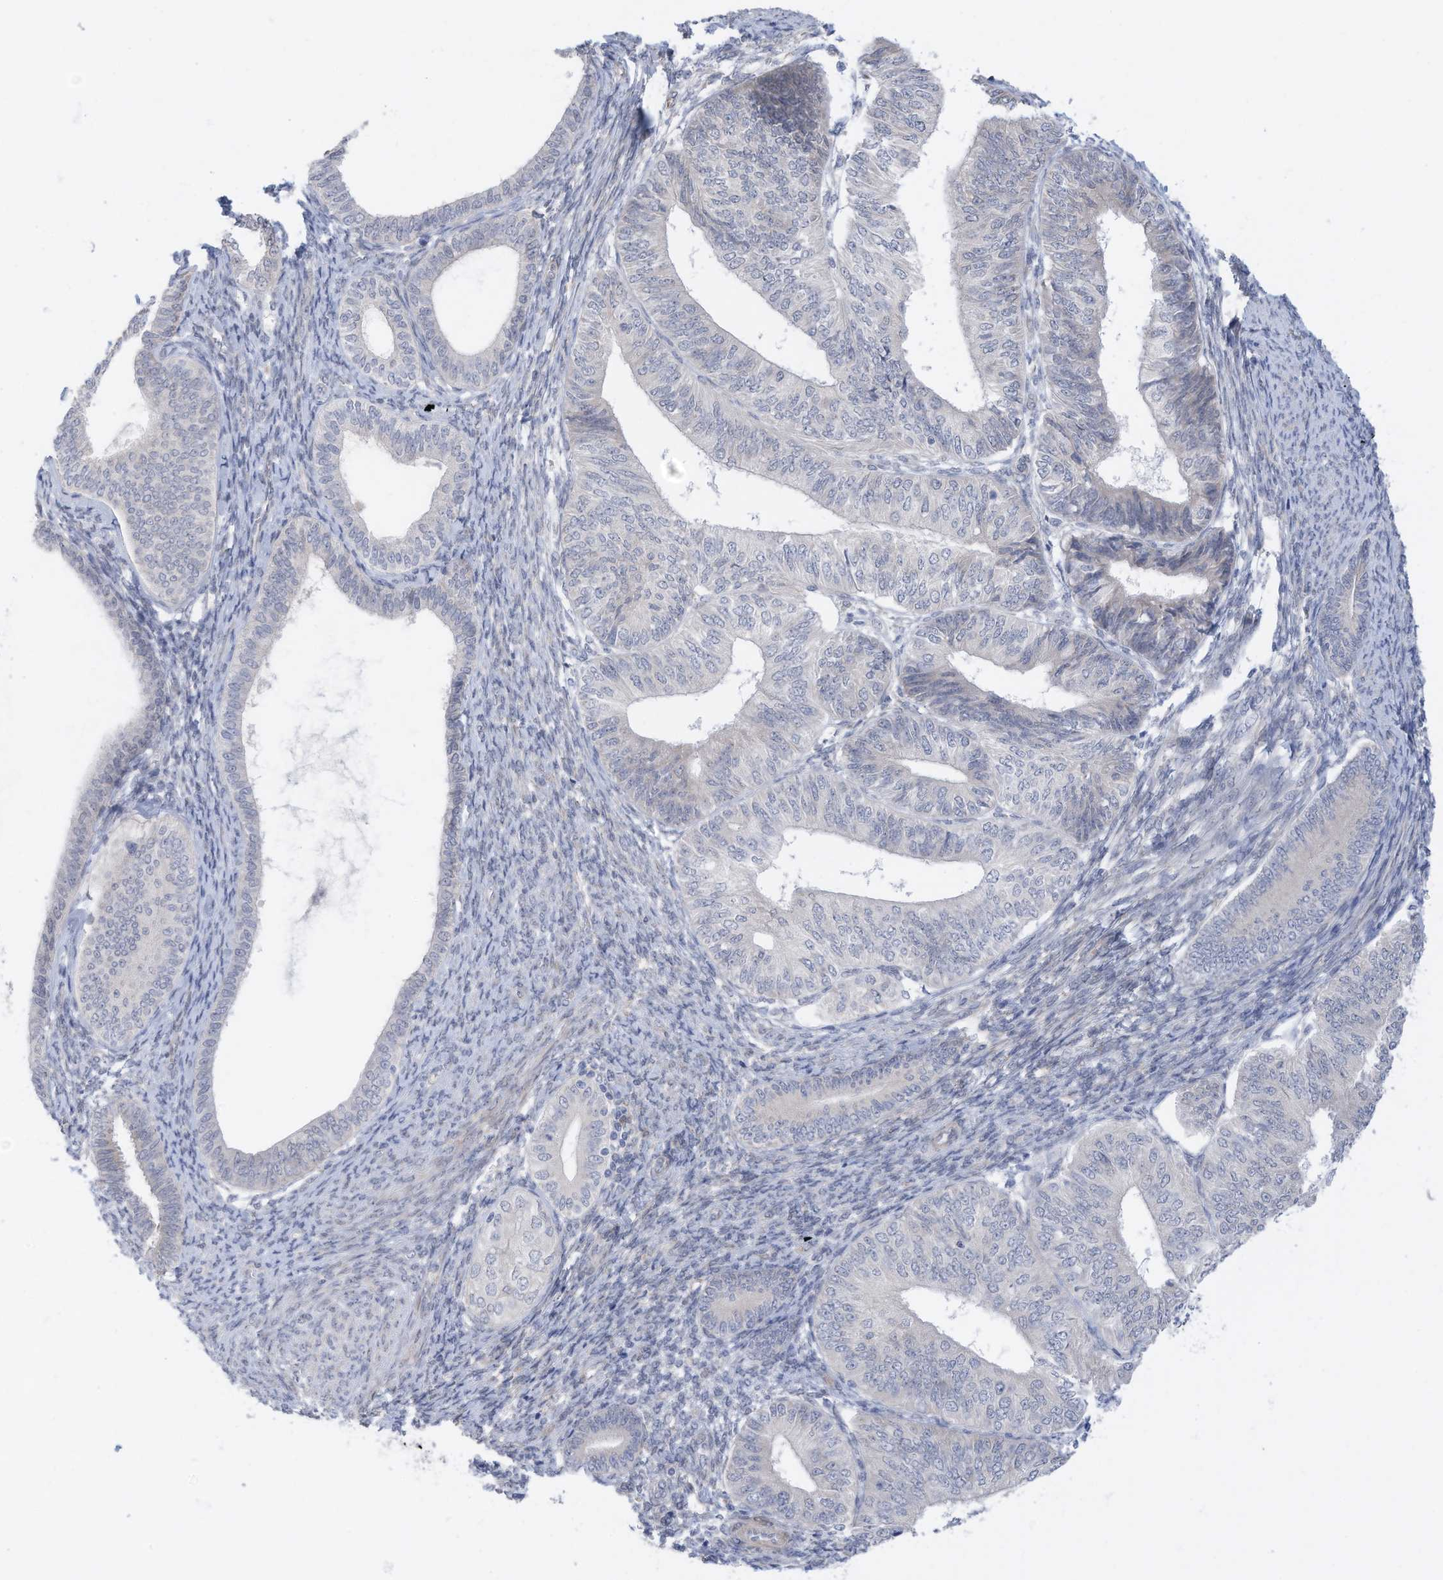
{"staining": {"intensity": "negative", "quantity": "none", "location": "none"}, "tissue": "endometrial cancer", "cell_type": "Tumor cells", "image_type": "cancer", "snomed": [{"axis": "morphology", "description": "Adenocarcinoma, NOS"}, {"axis": "topography", "description": "Endometrium"}], "caption": "Endometrial adenocarcinoma was stained to show a protein in brown. There is no significant positivity in tumor cells.", "gene": "ZNF292", "patient": {"sex": "female", "age": 58}}